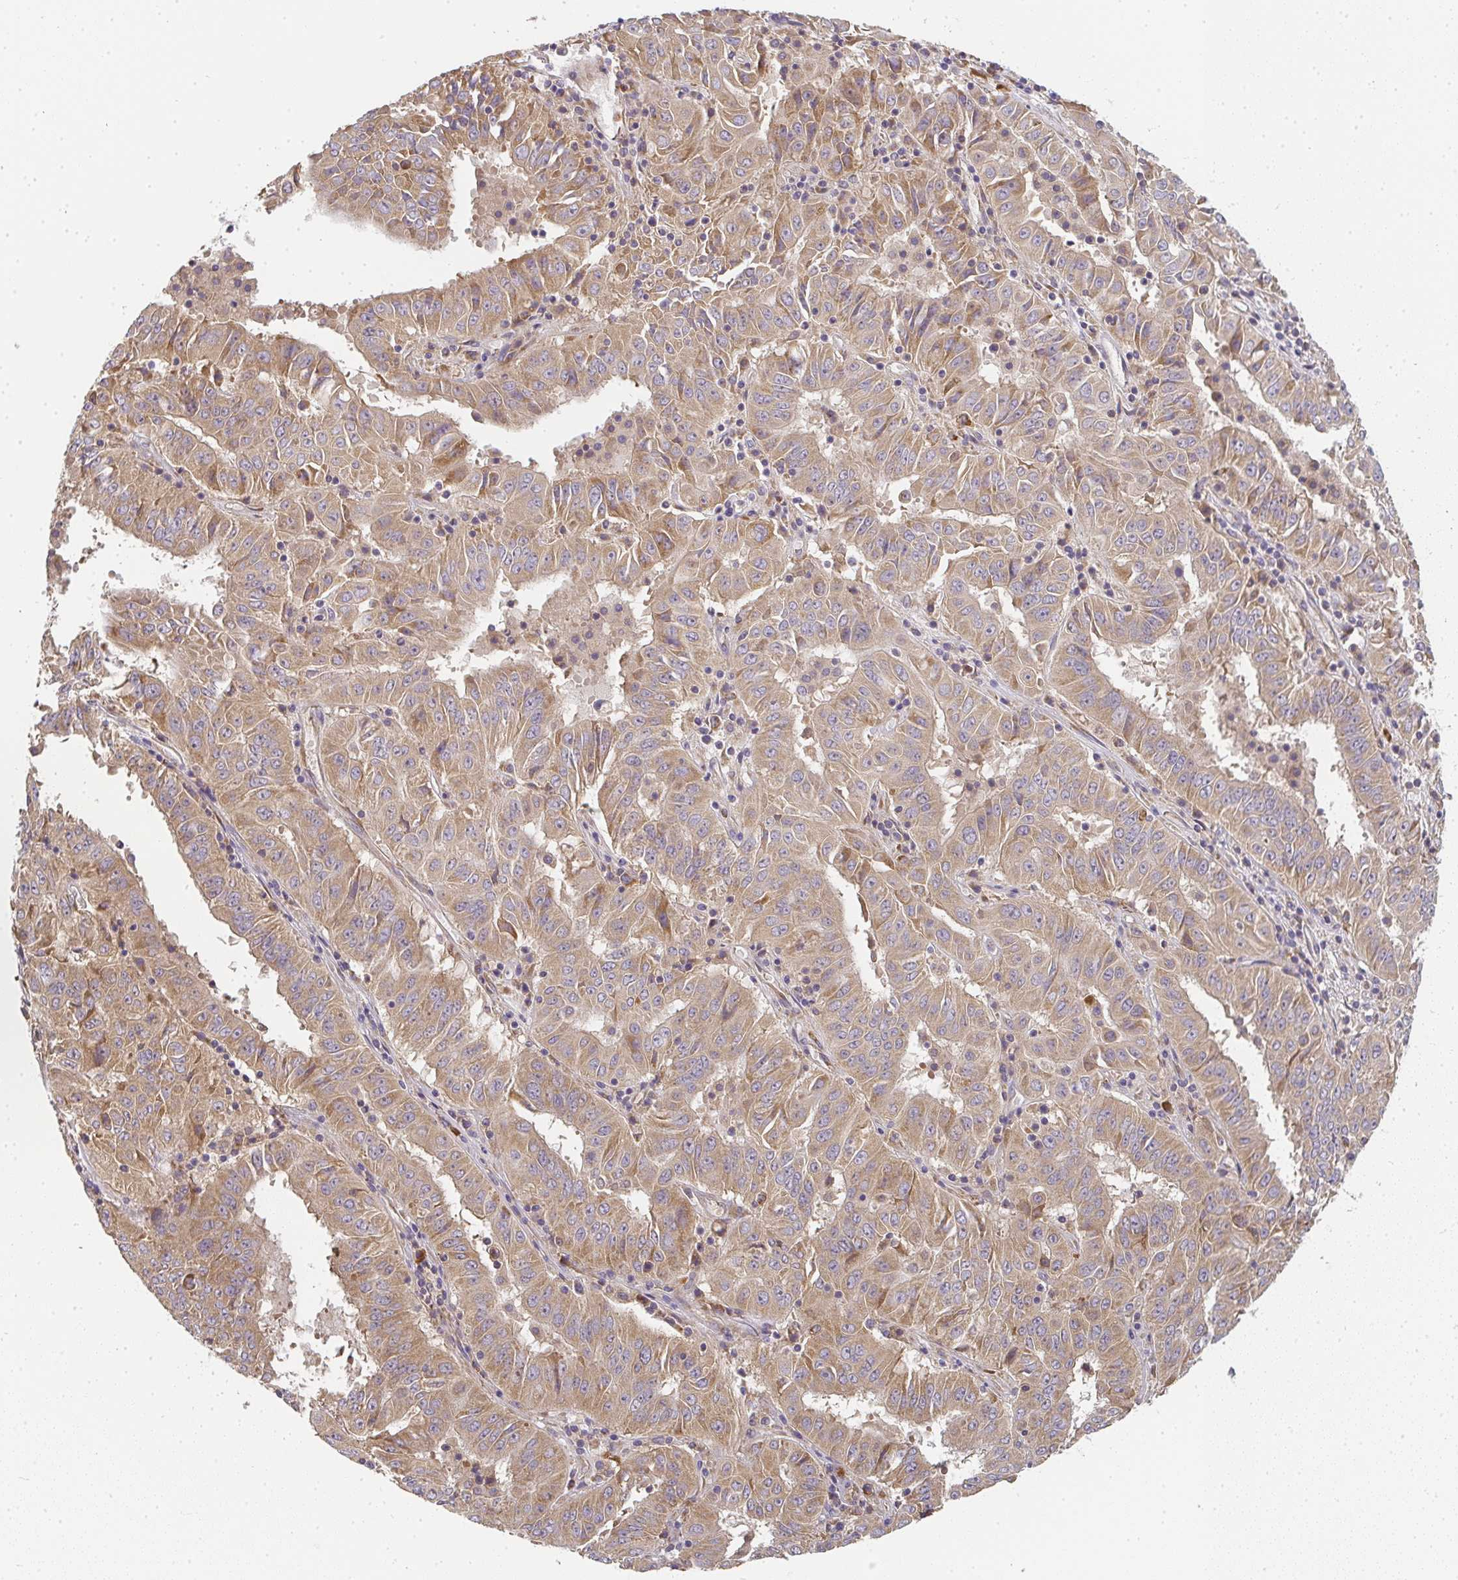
{"staining": {"intensity": "moderate", "quantity": ">75%", "location": "cytoplasmic/membranous"}, "tissue": "pancreatic cancer", "cell_type": "Tumor cells", "image_type": "cancer", "snomed": [{"axis": "morphology", "description": "Adenocarcinoma, NOS"}, {"axis": "topography", "description": "Pancreas"}], "caption": "An image of human pancreatic cancer stained for a protein shows moderate cytoplasmic/membranous brown staining in tumor cells. (DAB IHC, brown staining for protein, blue staining for nuclei).", "gene": "SLC35B3", "patient": {"sex": "male", "age": 63}}